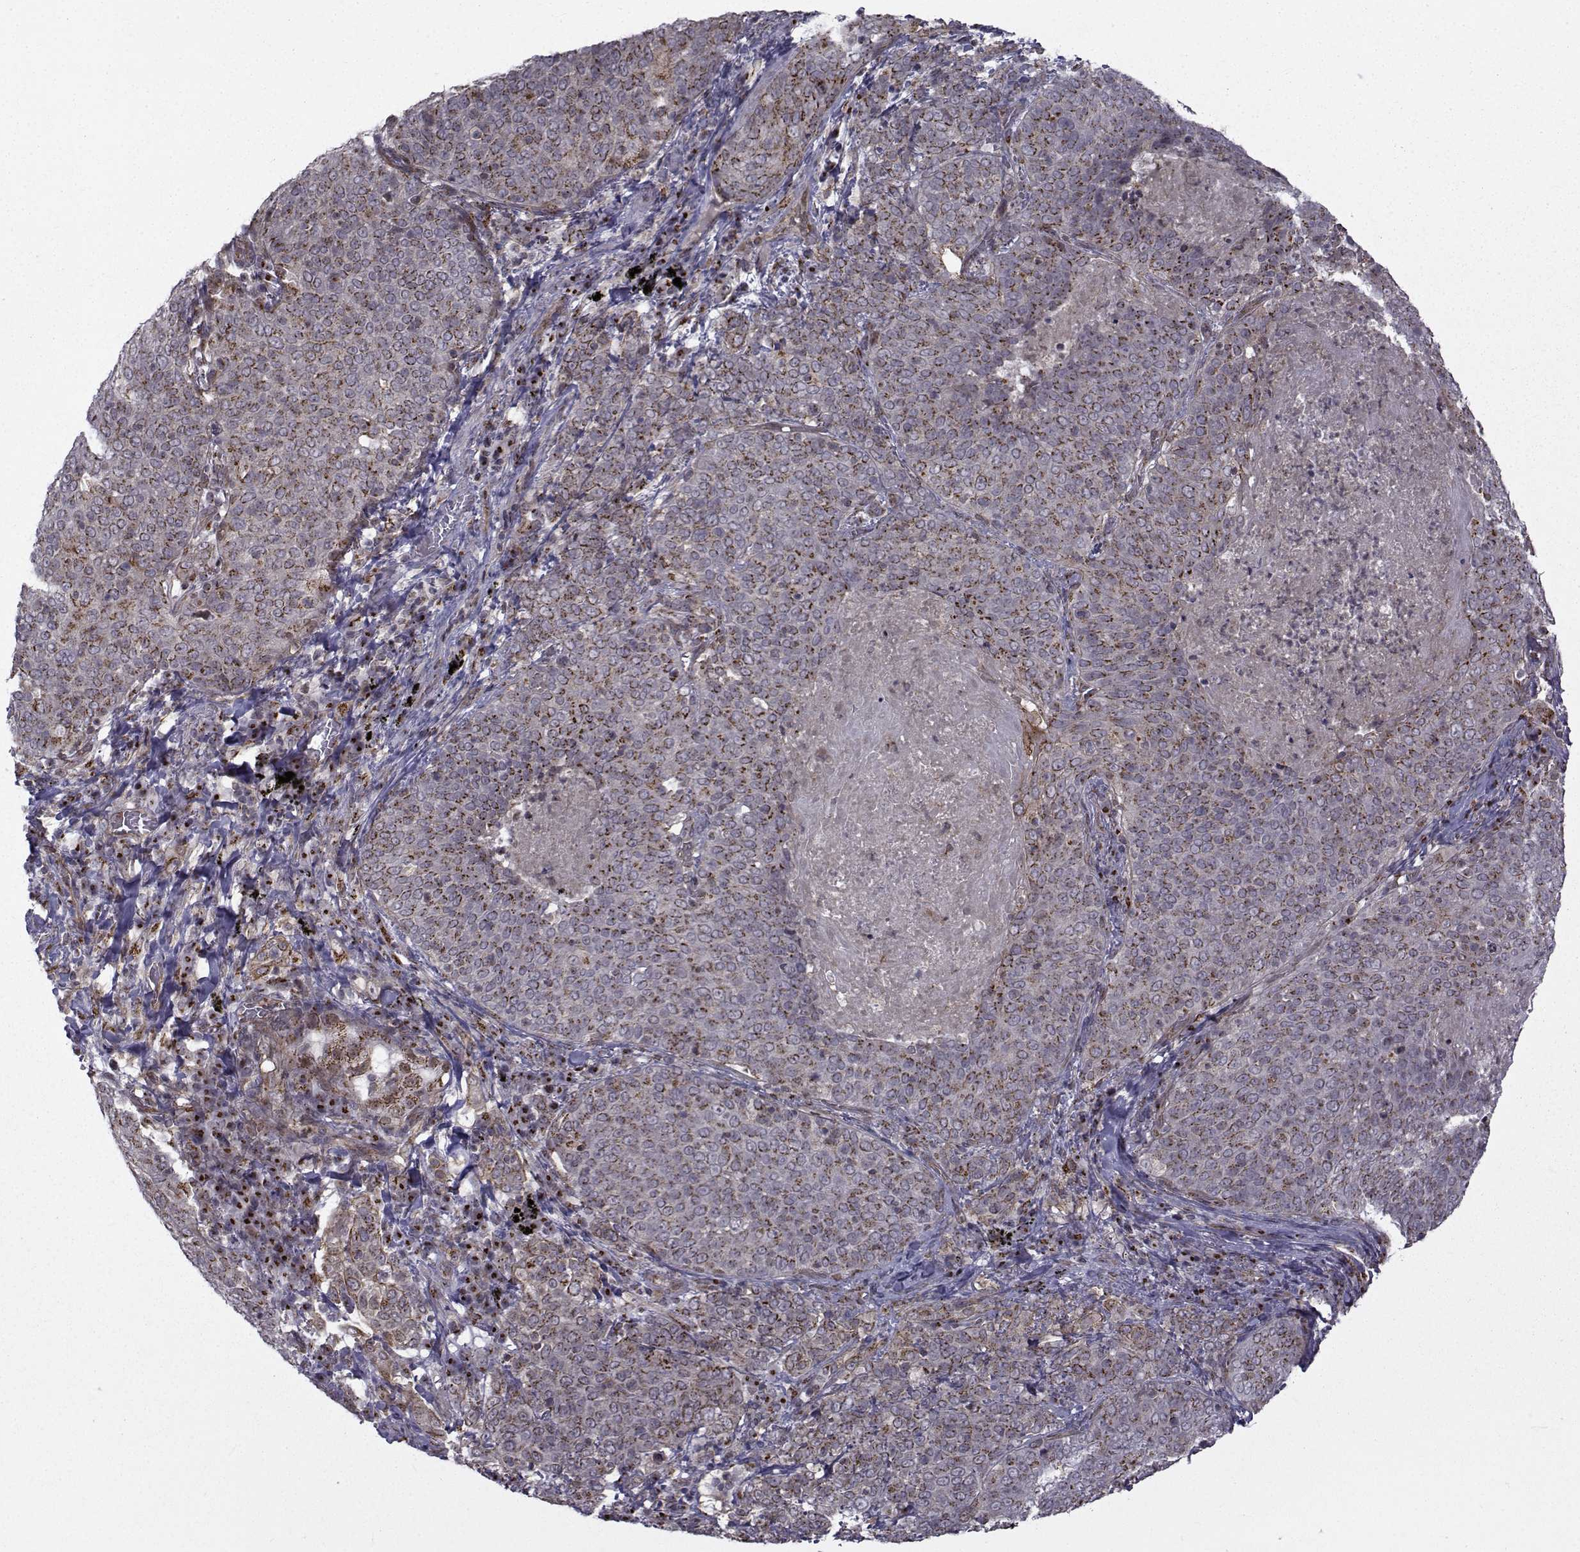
{"staining": {"intensity": "strong", "quantity": "<25%", "location": "cytoplasmic/membranous"}, "tissue": "lung cancer", "cell_type": "Tumor cells", "image_type": "cancer", "snomed": [{"axis": "morphology", "description": "Squamous cell carcinoma, NOS"}, {"axis": "topography", "description": "Lung"}], "caption": "Protein staining of lung cancer tissue demonstrates strong cytoplasmic/membranous staining in approximately <25% of tumor cells.", "gene": "ATP6V1C2", "patient": {"sex": "male", "age": 82}}